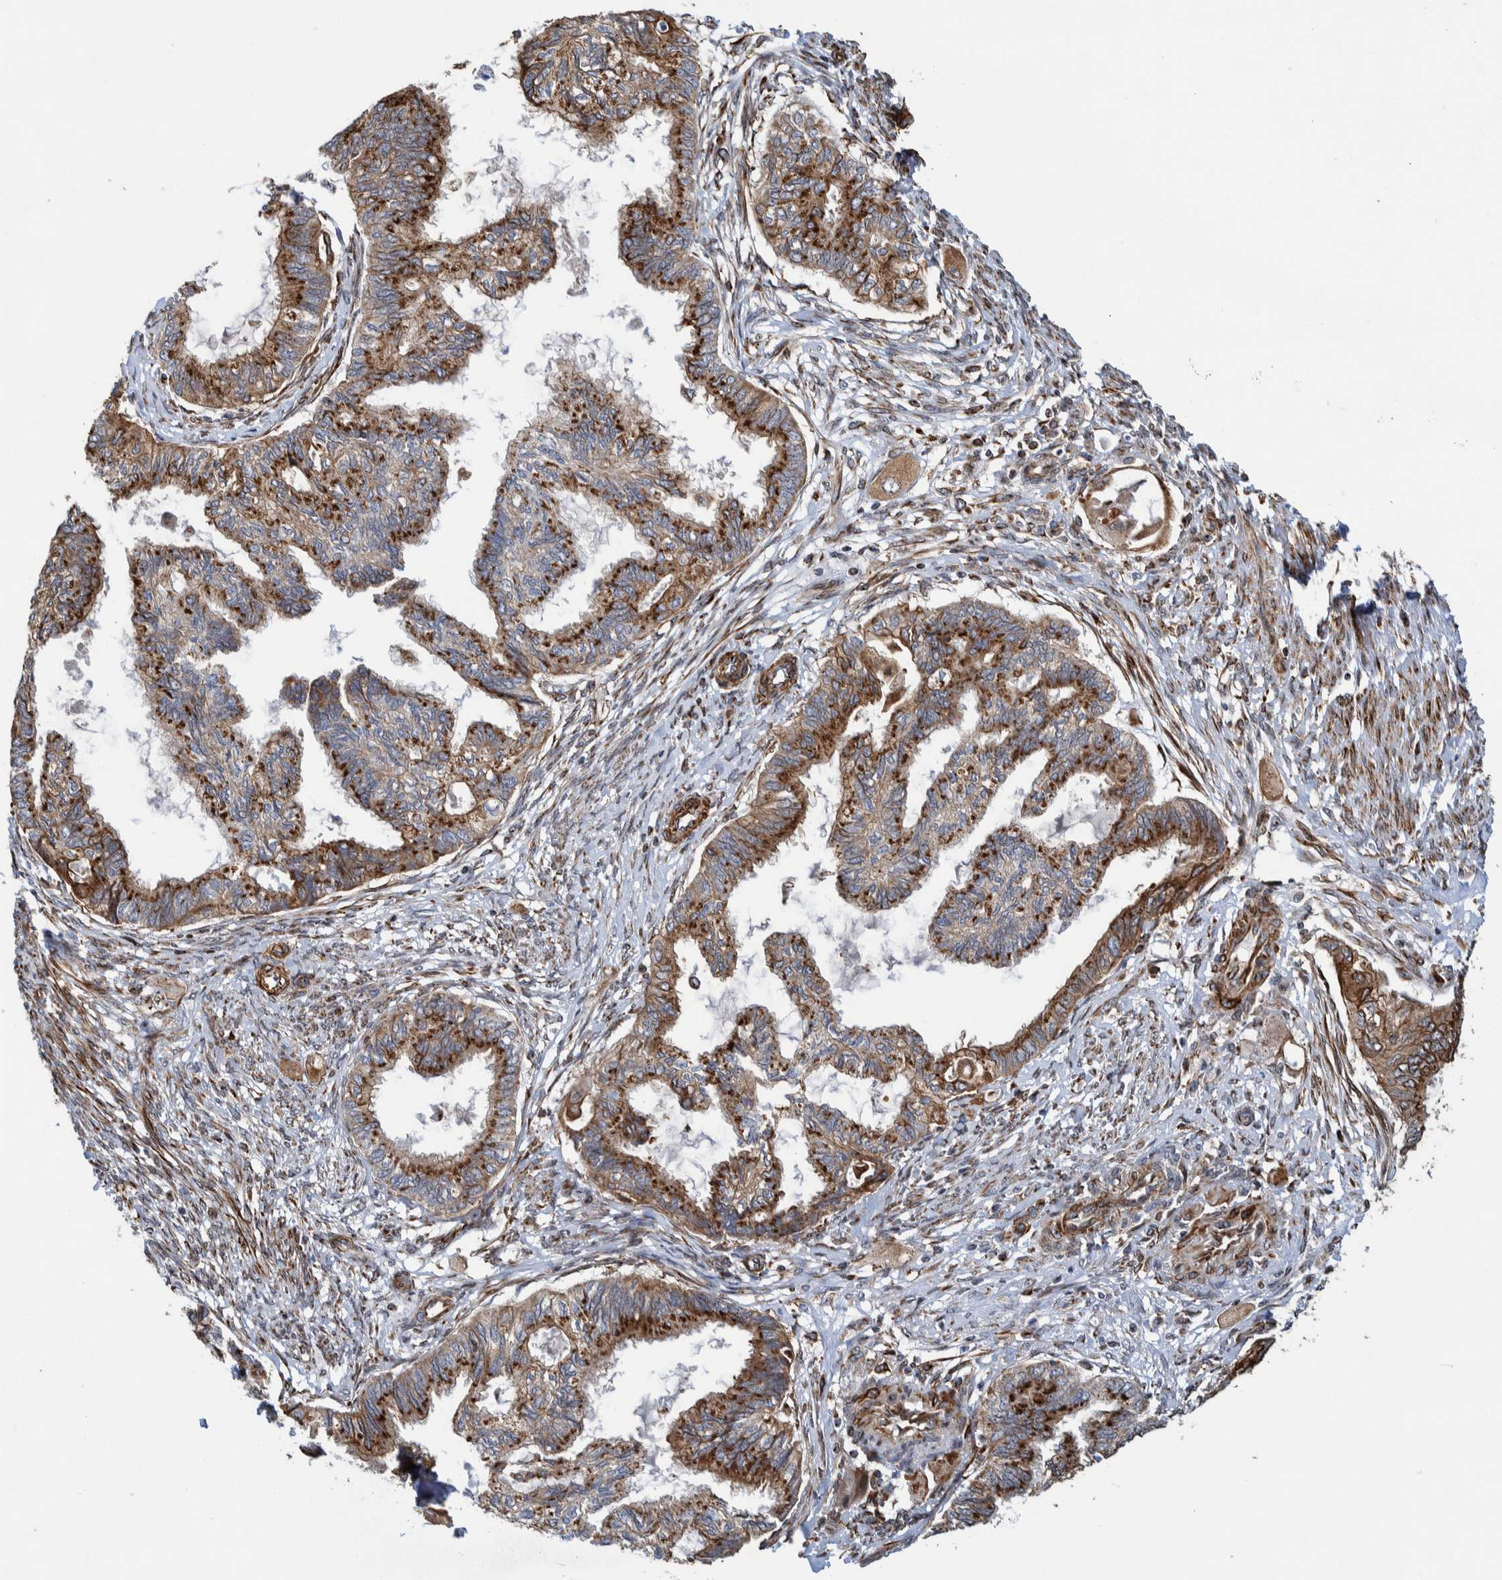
{"staining": {"intensity": "strong", "quantity": ">75%", "location": "cytoplasmic/membranous"}, "tissue": "cervical cancer", "cell_type": "Tumor cells", "image_type": "cancer", "snomed": [{"axis": "morphology", "description": "Normal tissue, NOS"}, {"axis": "morphology", "description": "Adenocarcinoma, NOS"}, {"axis": "topography", "description": "Cervix"}, {"axis": "topography", "description": "Endometrium"}], "caption": "DAB immunohistochemical staining of cervical cancer demonstrates strong cytoplasmic/membranous protein expression in about >75% of tumor cells.", "gene": "CCDC57", "patient": {"sex": "female", "age": 86}}